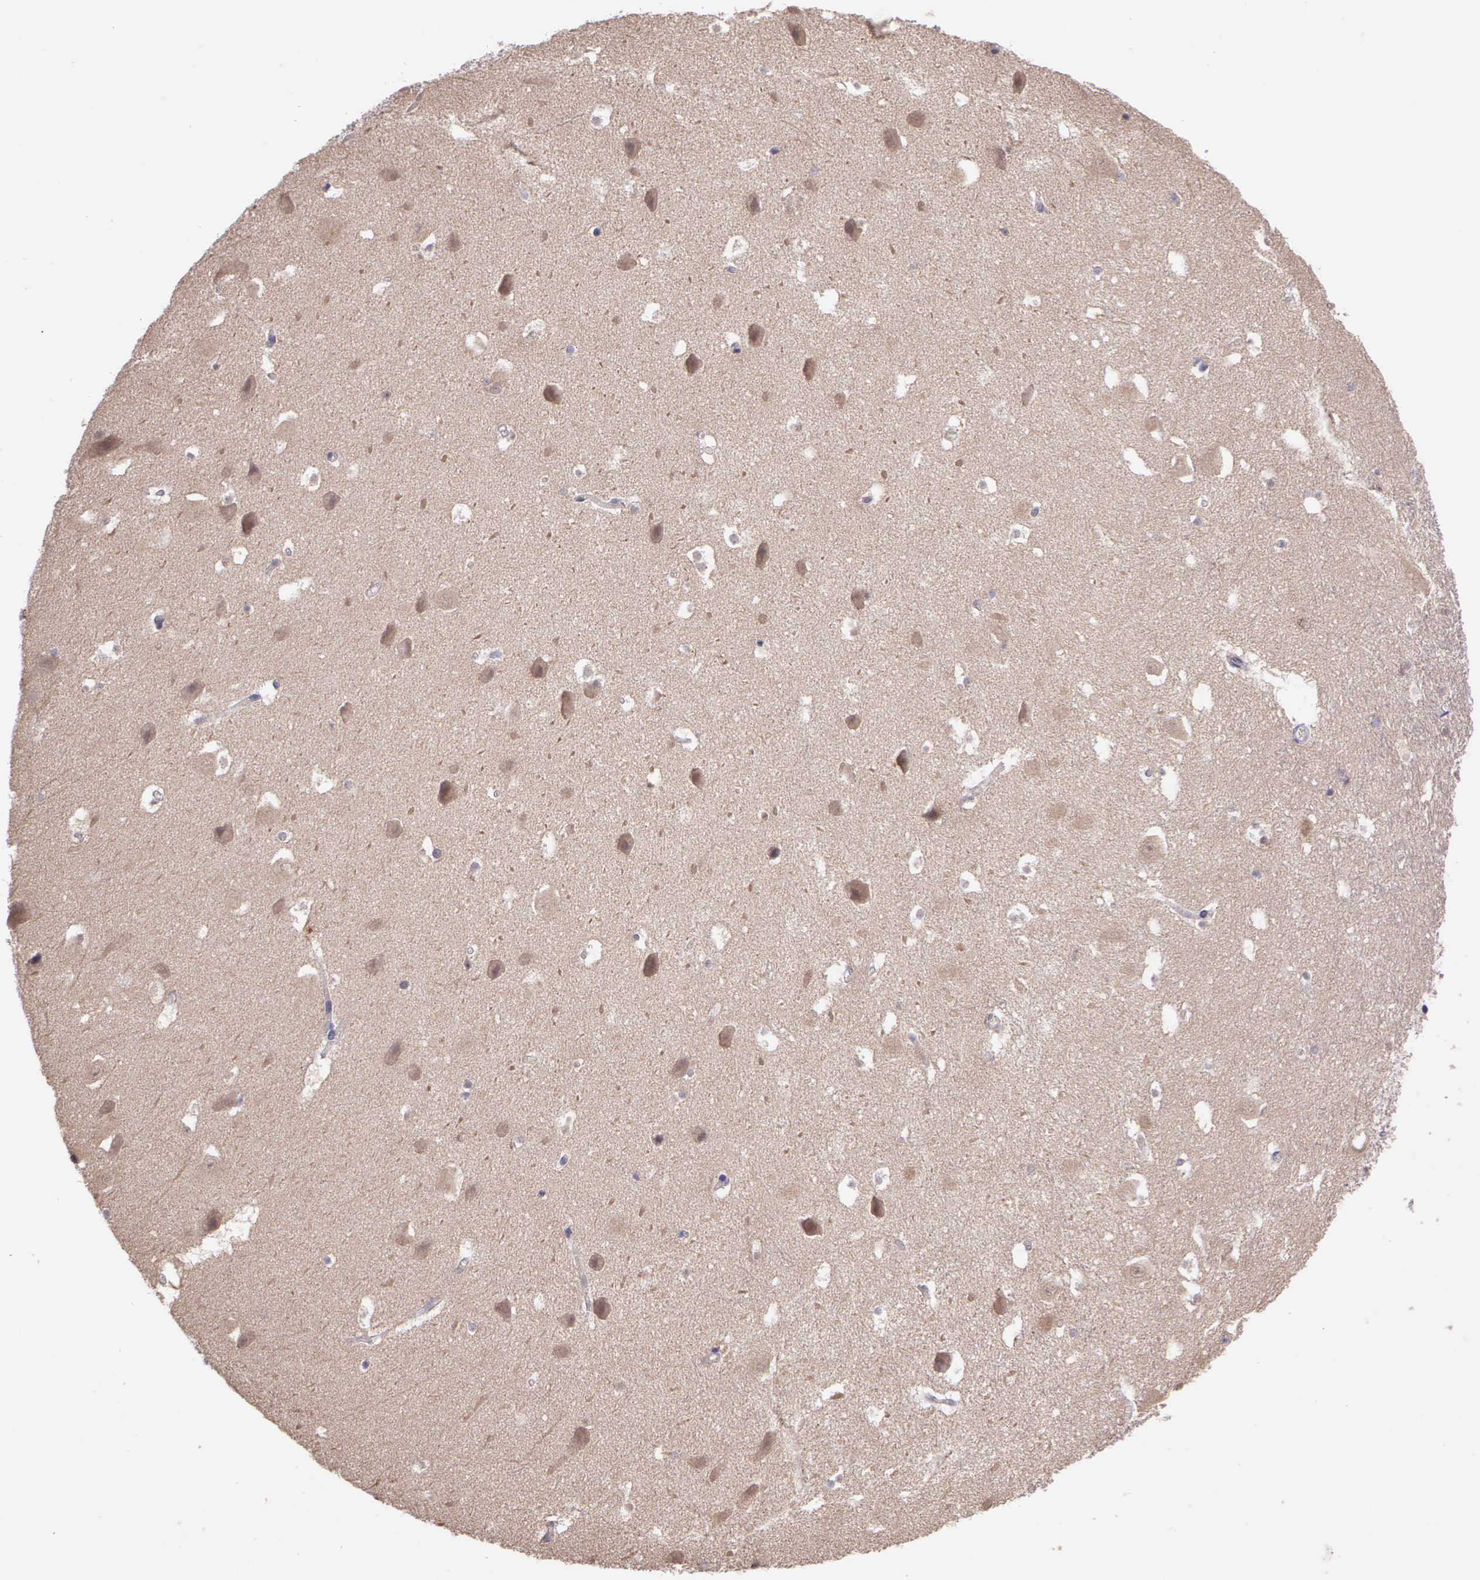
{"staining": {"intensity": "negative", "quantity": "none", "location": "none"}, "tissue": "hippocampus", "cell_type": "Glial cells", "image_type": "normal", "snomed": [{"axis": "morphology", "description": "Normal tissue, NOS"}, {"axis": "topography", "description": "Hippocampus"}], "caption": "Immunohistochemistry (IHC) image of unremarkable human hippocampus stained for a protein (brown), which displays no expression in glial cells.", "gene": "IGBP1P2", "patient": {"sex": "male", "age": 45}}